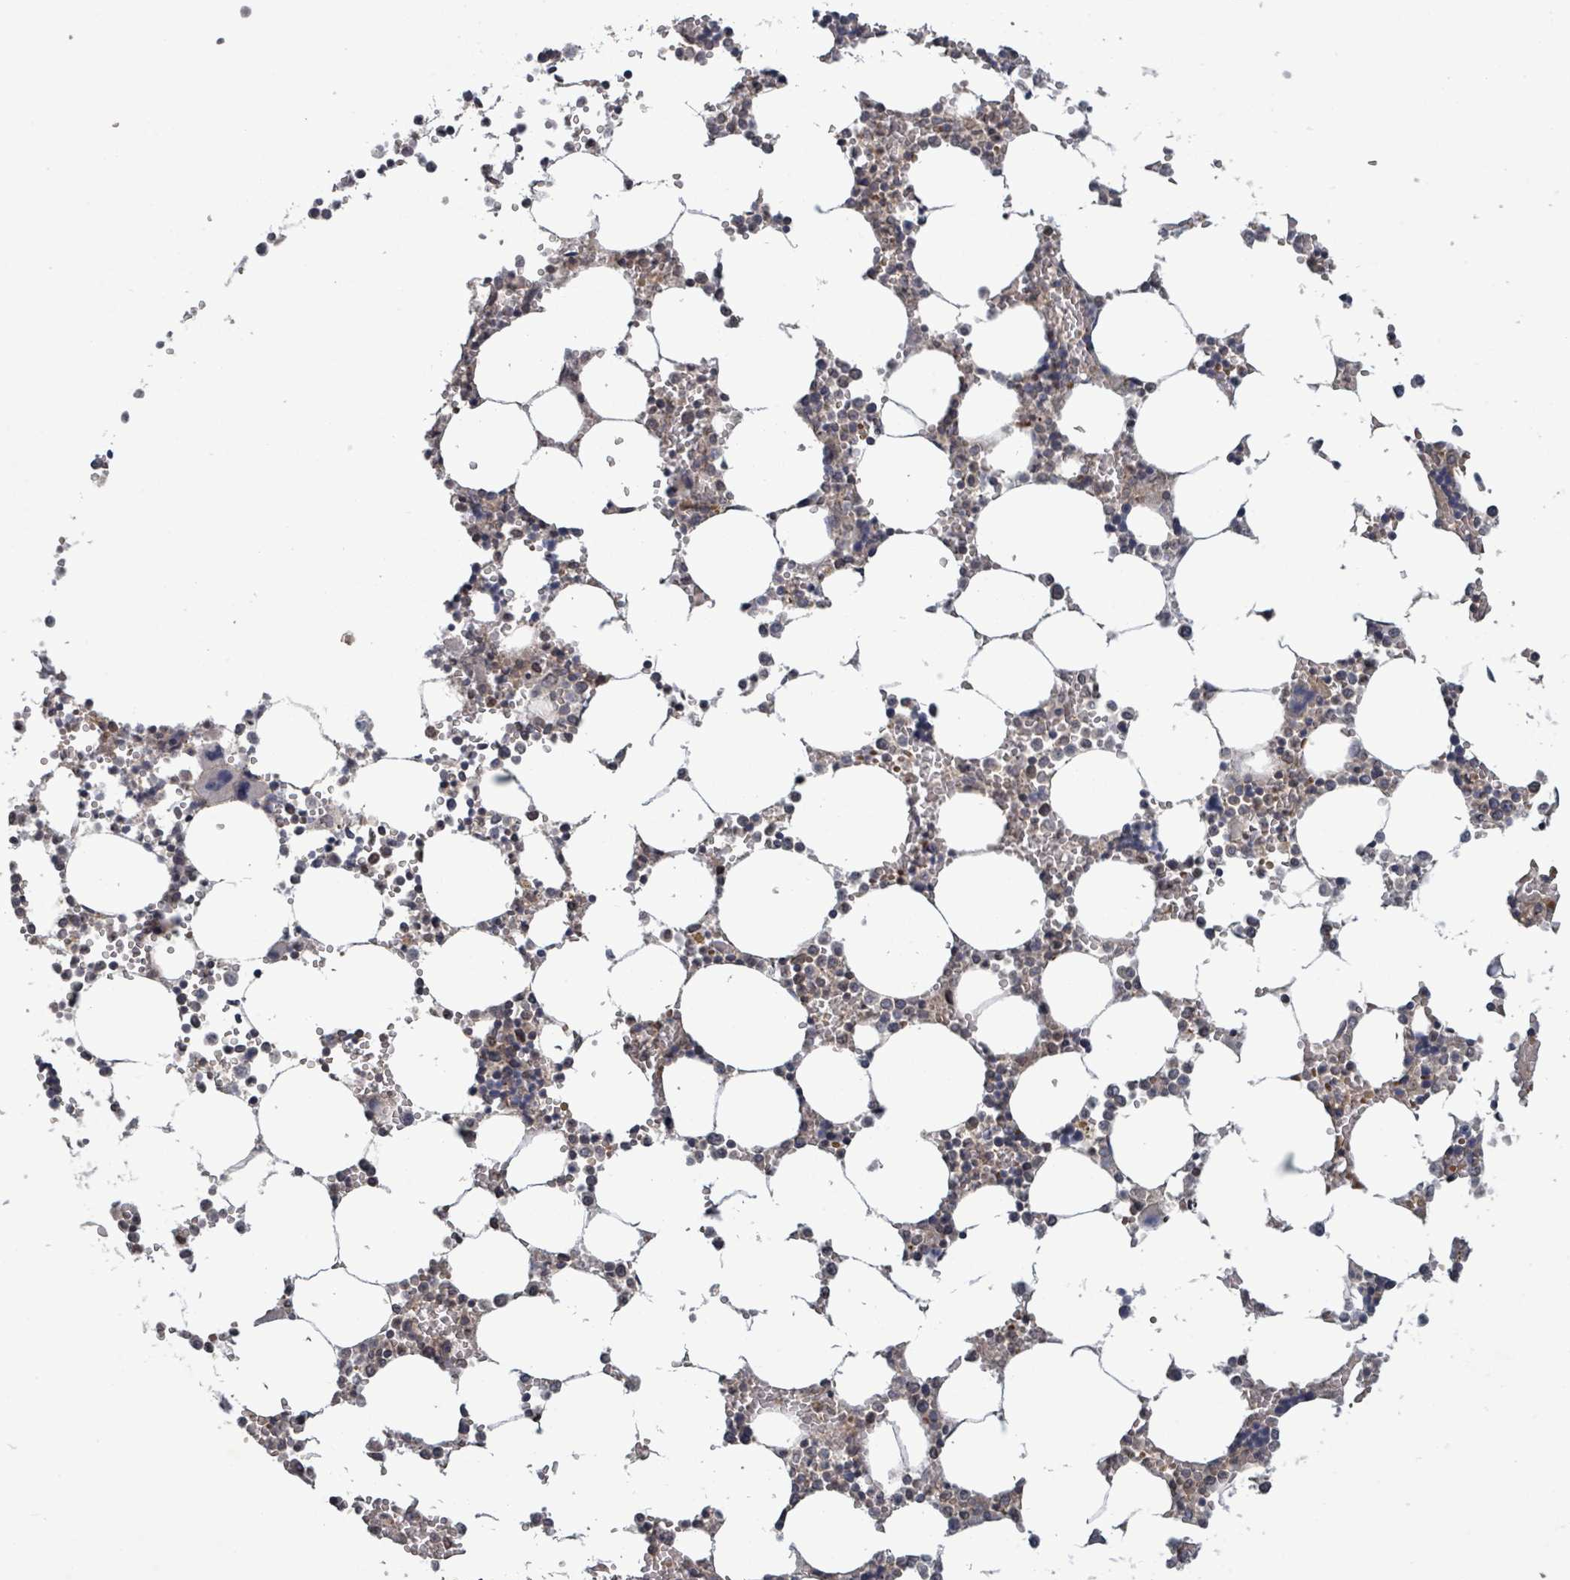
{"staining": {"intensity": "negative", "quantity": "none", "location": "none"}, "tissue": "bone marrow", "cell_type": "Hematopoietic cells", "image_type": "normal", "snomed": [{"axis": "morphology", "description": "Normal tissue, NOS"}, {"axis": "topography", "description": "Bone marrow"}], "caption": "DAB (3,3'-diaminobenzidine) immunohistochemical staining of benign bone marrow shows no significant positivity in hematopoietic cells. (IHC, brightfield microscopy, high magnification).", "gene": "GRM8", "patient": {"sex": "male", "age": 64}}